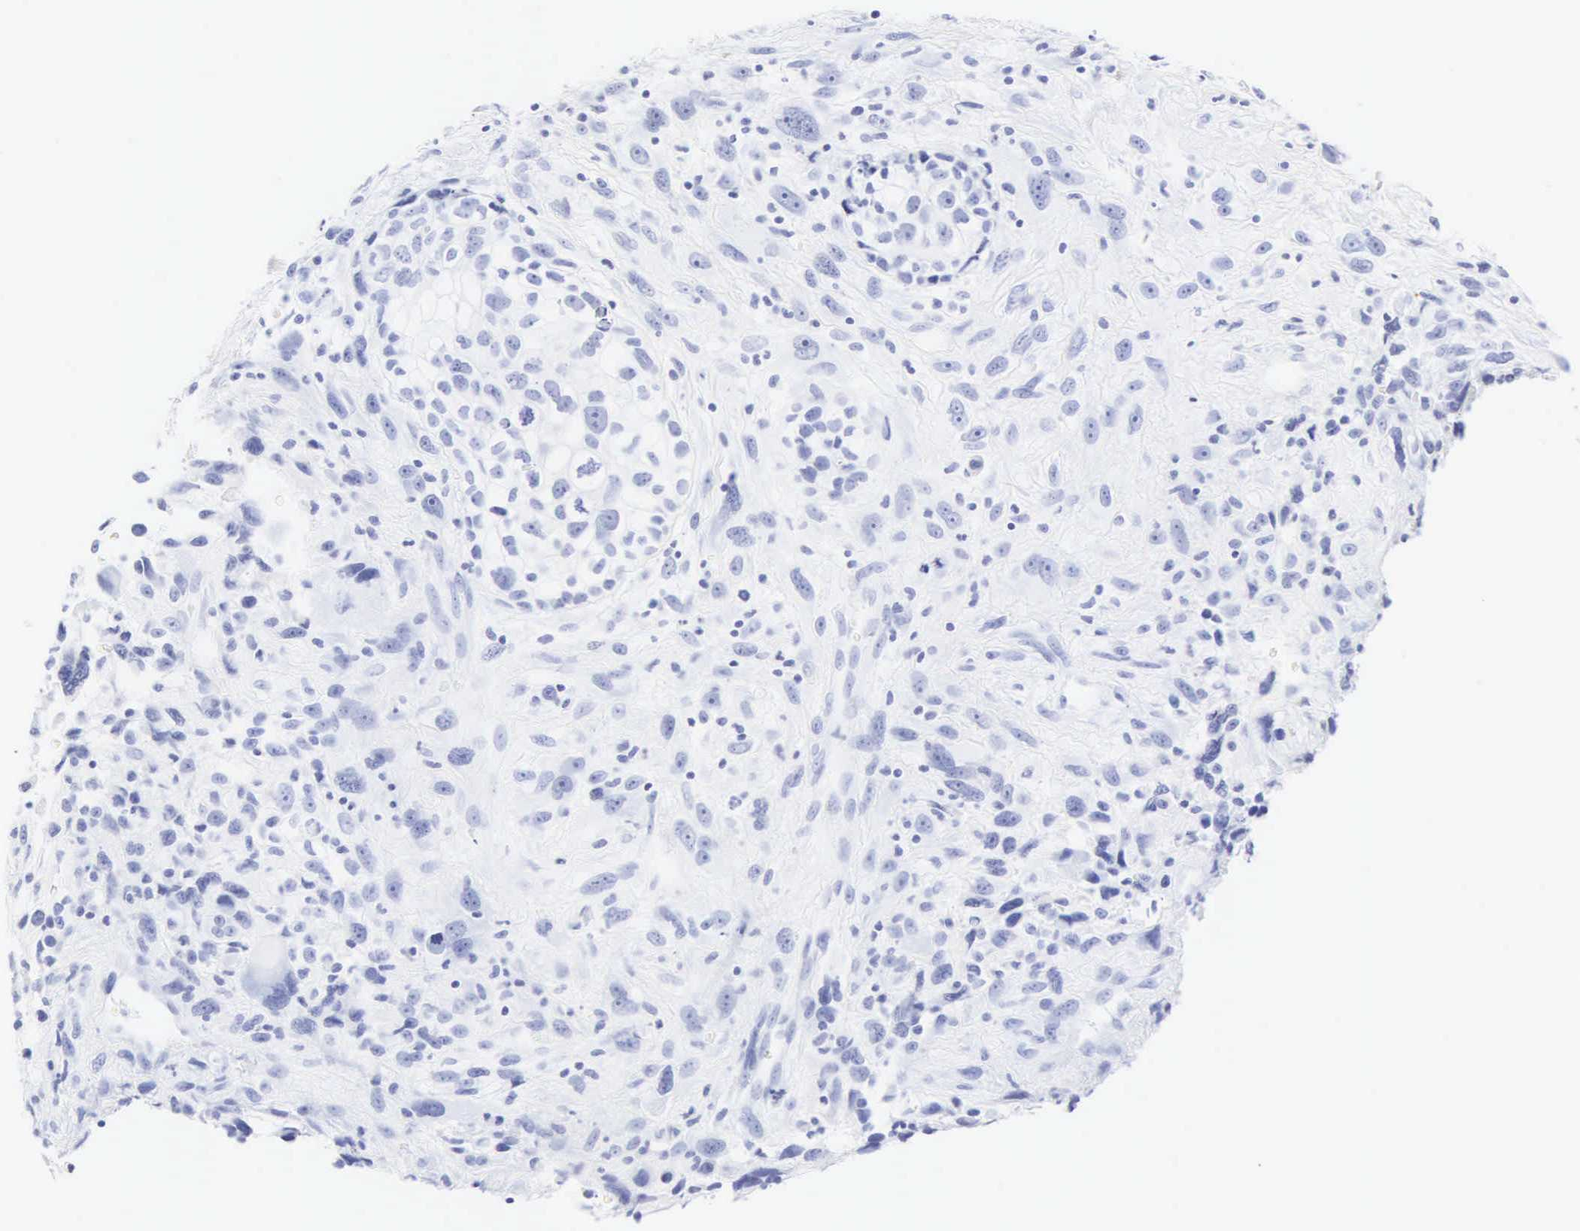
{"staining": {"intensity": "negative", "quantity": "none", "location": "none"}, "tissue": "breast cancer", "cell_type": "Tumor cells", "image_type": "cancer", "snomed": [{"axis": "morphology", "description": "Neoplasm, malignant, NOS"}, {"axis": "topography", "description": "Breast"}], "caption": "An IHC photomicrograph of breast cancer is shown. There is no staining in tumor cells of breast cancer. Nuclei are stained in blue.", "gene": "CGB3", "patient": {"sex": "female", "age": 50}}